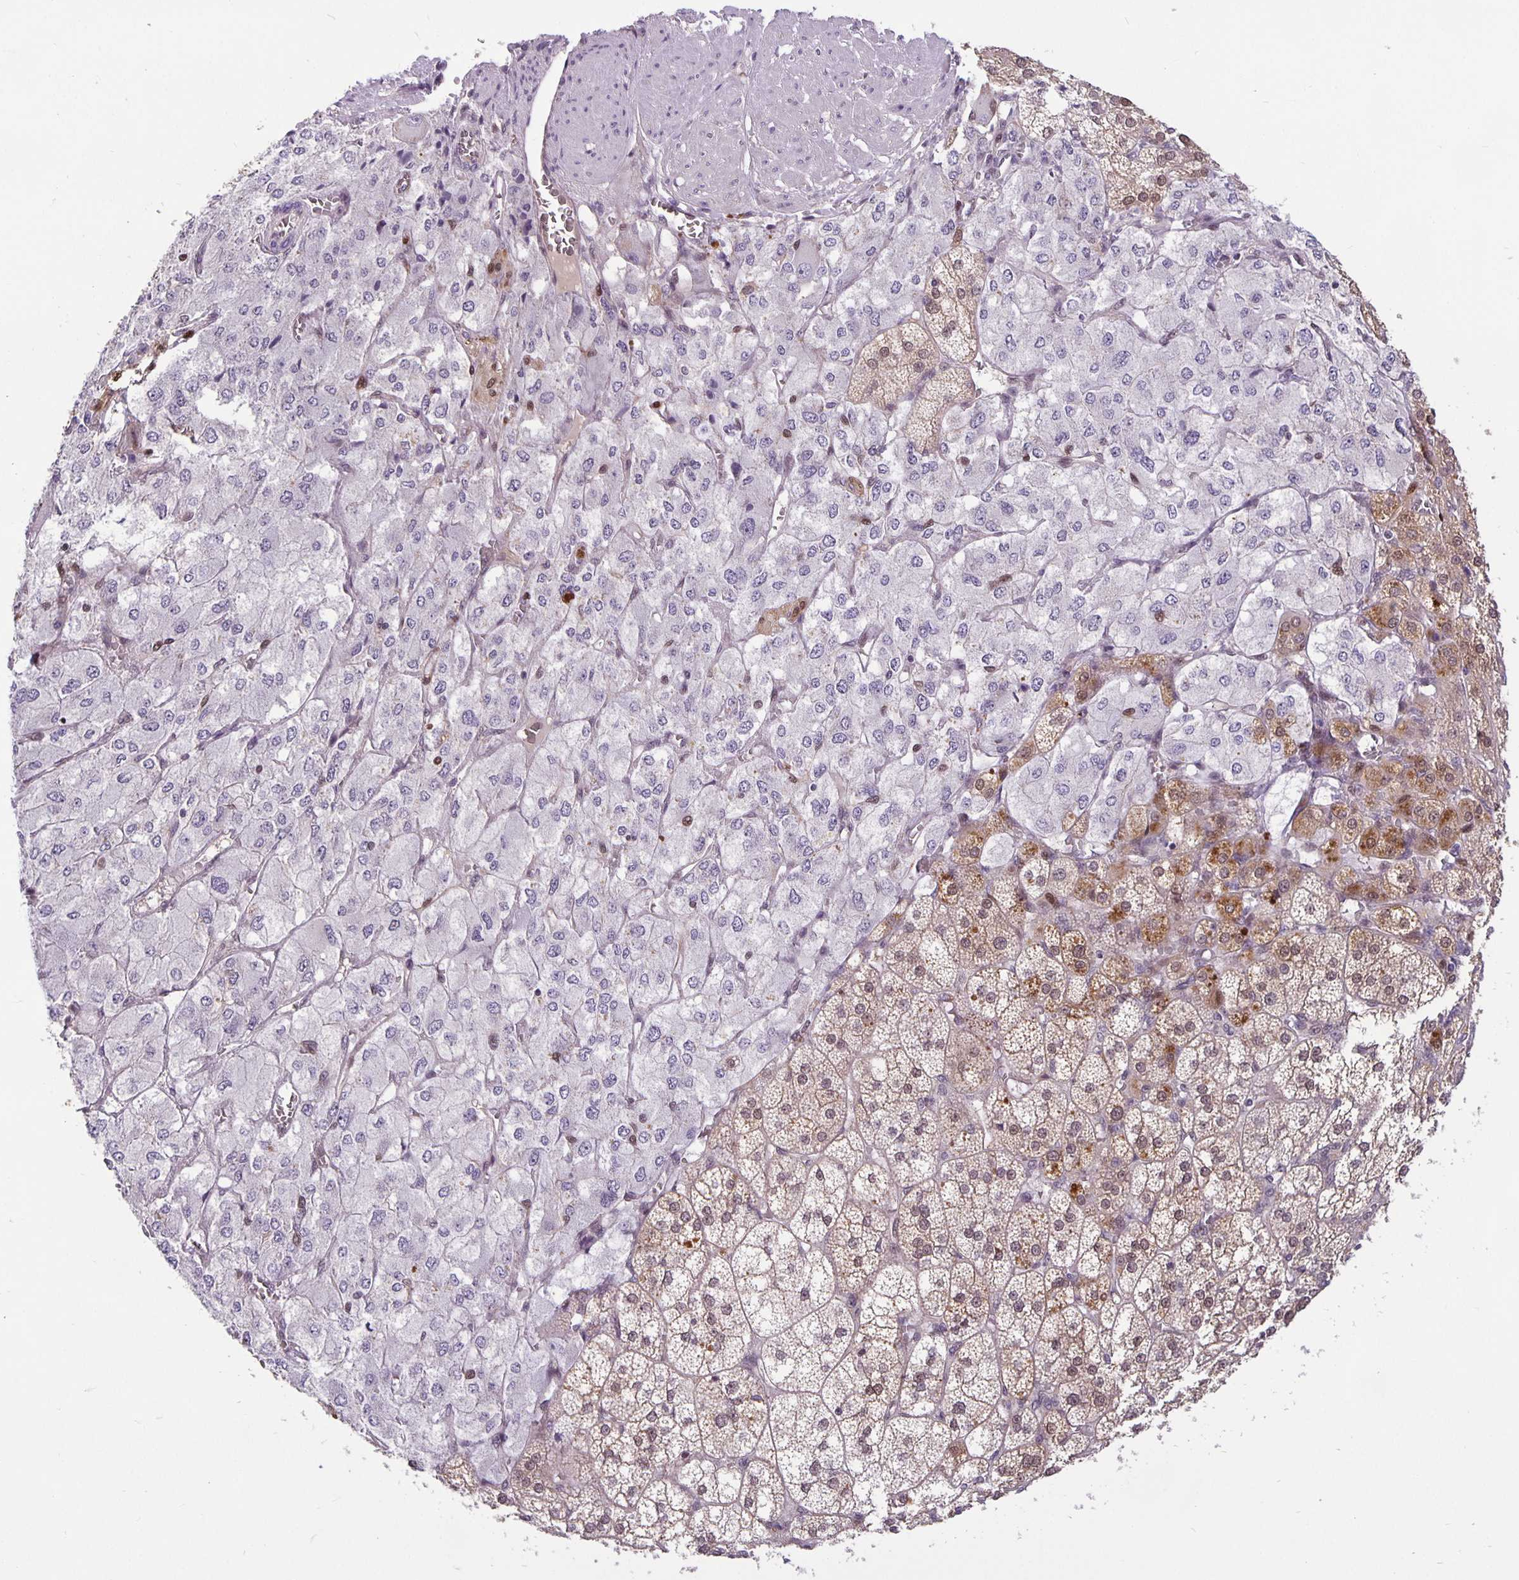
{"staining": {"intensity": "moderate", "quantity": "25%-75%", "location": "cytoplasmic/membranous,nuclear"}, "tissue": "adrenal gland", "cell_type": "Glandular cells", "image_type": "normal", "snomed": [{"axis": "morphology", "description": "Normal tissue, NOS"}, {"axis": "topography", "description": "Adrenal gland"}], "caption": "The photomicrograph reveals staining of normal adrenal gland, revealing moderate cytoplasmic/membranous,nuclear protein expression (brown color) within glandular cells. The staining is performed using DAB brown chromogen to label protein expression. The nuclei are counter-stained blue using hematoxylin.", "gene": "TAX1BP3", "patient": {"sex": "female", "age": 60}}